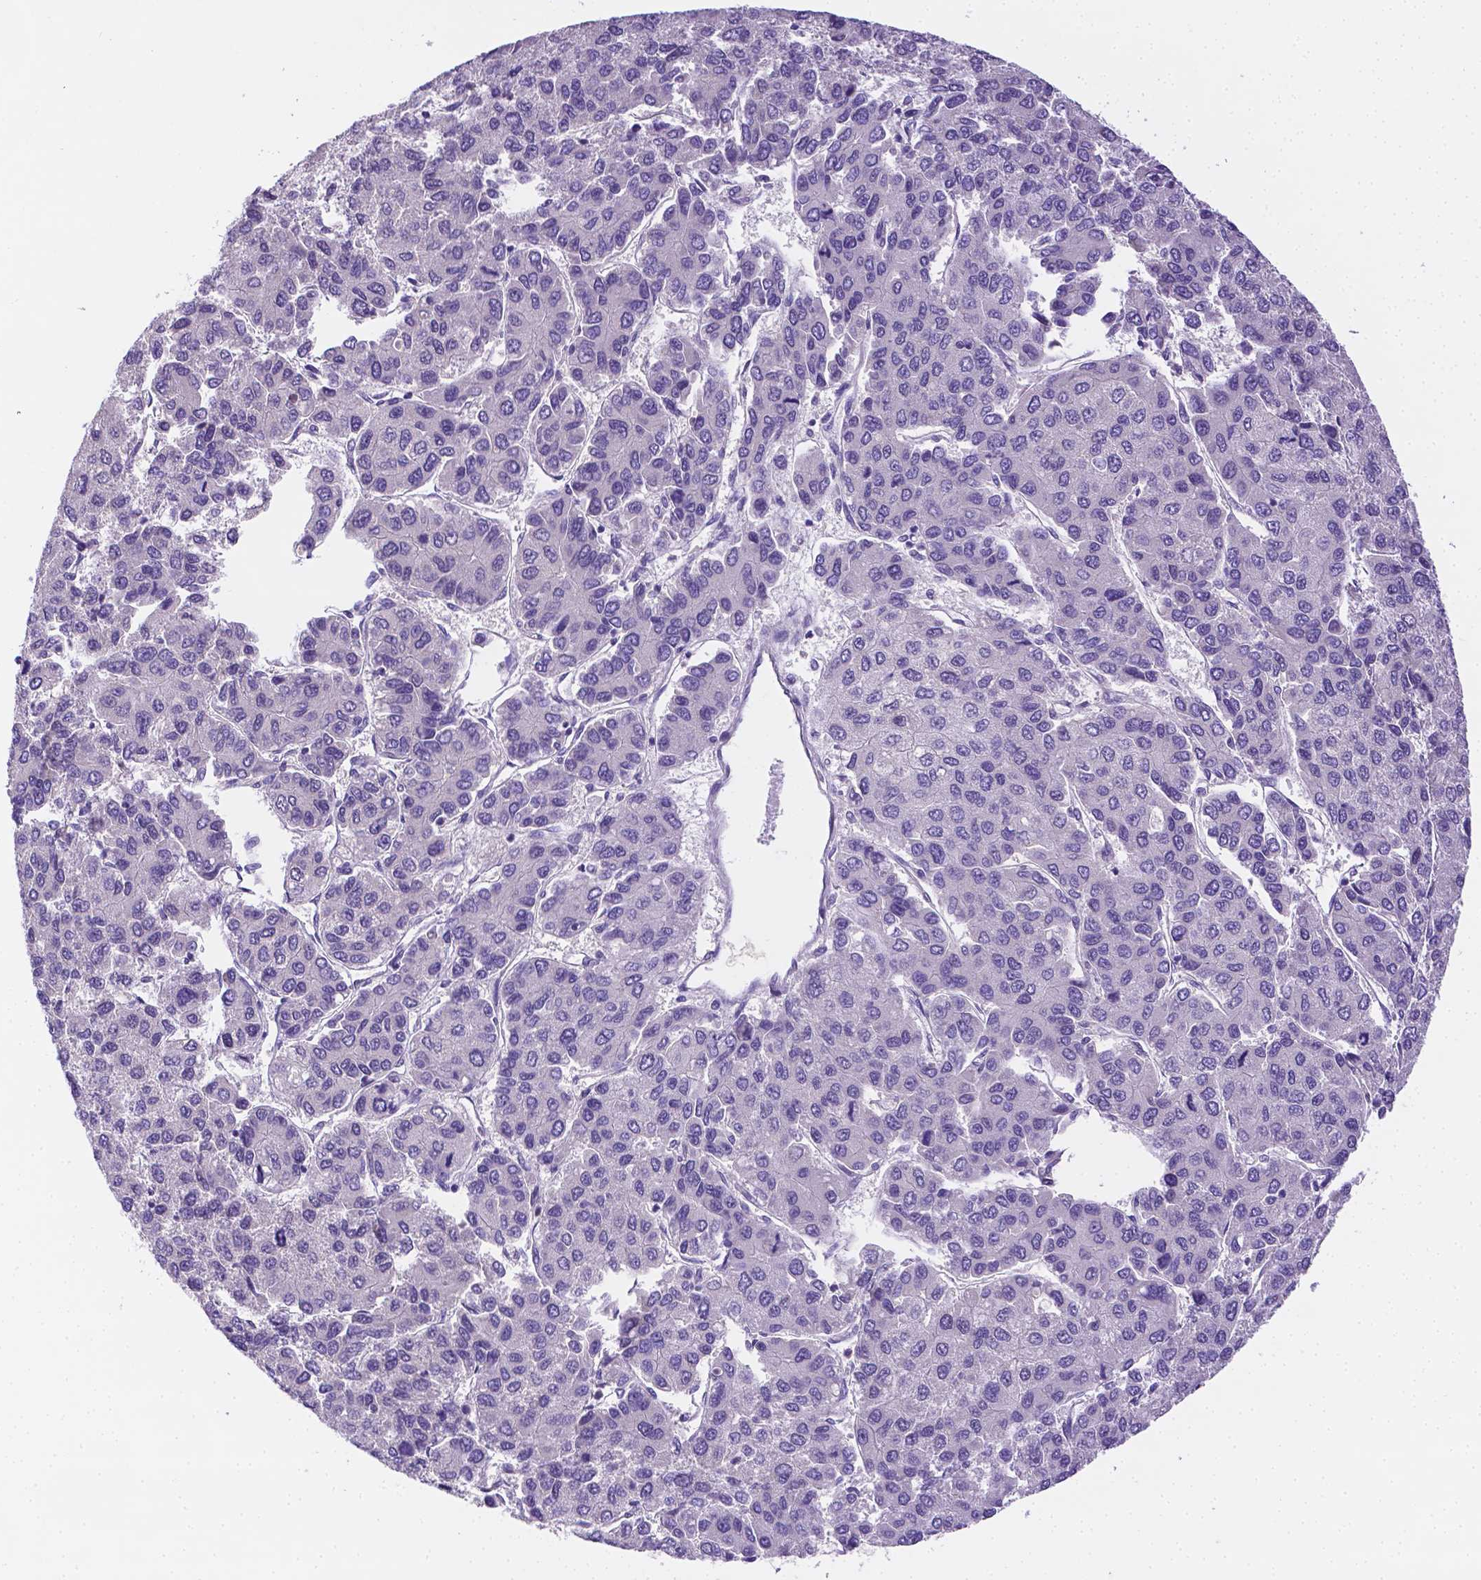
{"staining": {"intensity": "negative", "quantity": "none", "location": "none"}, "tissue": "liver cancer", "cell_type": "Tumor cells", "image_type": "cancer", "snomed": [{"axis": "morphology", "description": "Carcinoma, Hepatocellular, NOS"}, {"axis": "topography", "description": "Liver"}], "caption": "This is an immunohistochemistry histopathology image of liver cancer (hepatocellular carcinoma). There is no expression in tumor cells.", "gene": "NXPH2", "patient": {"sex": "female", "age": 66}}